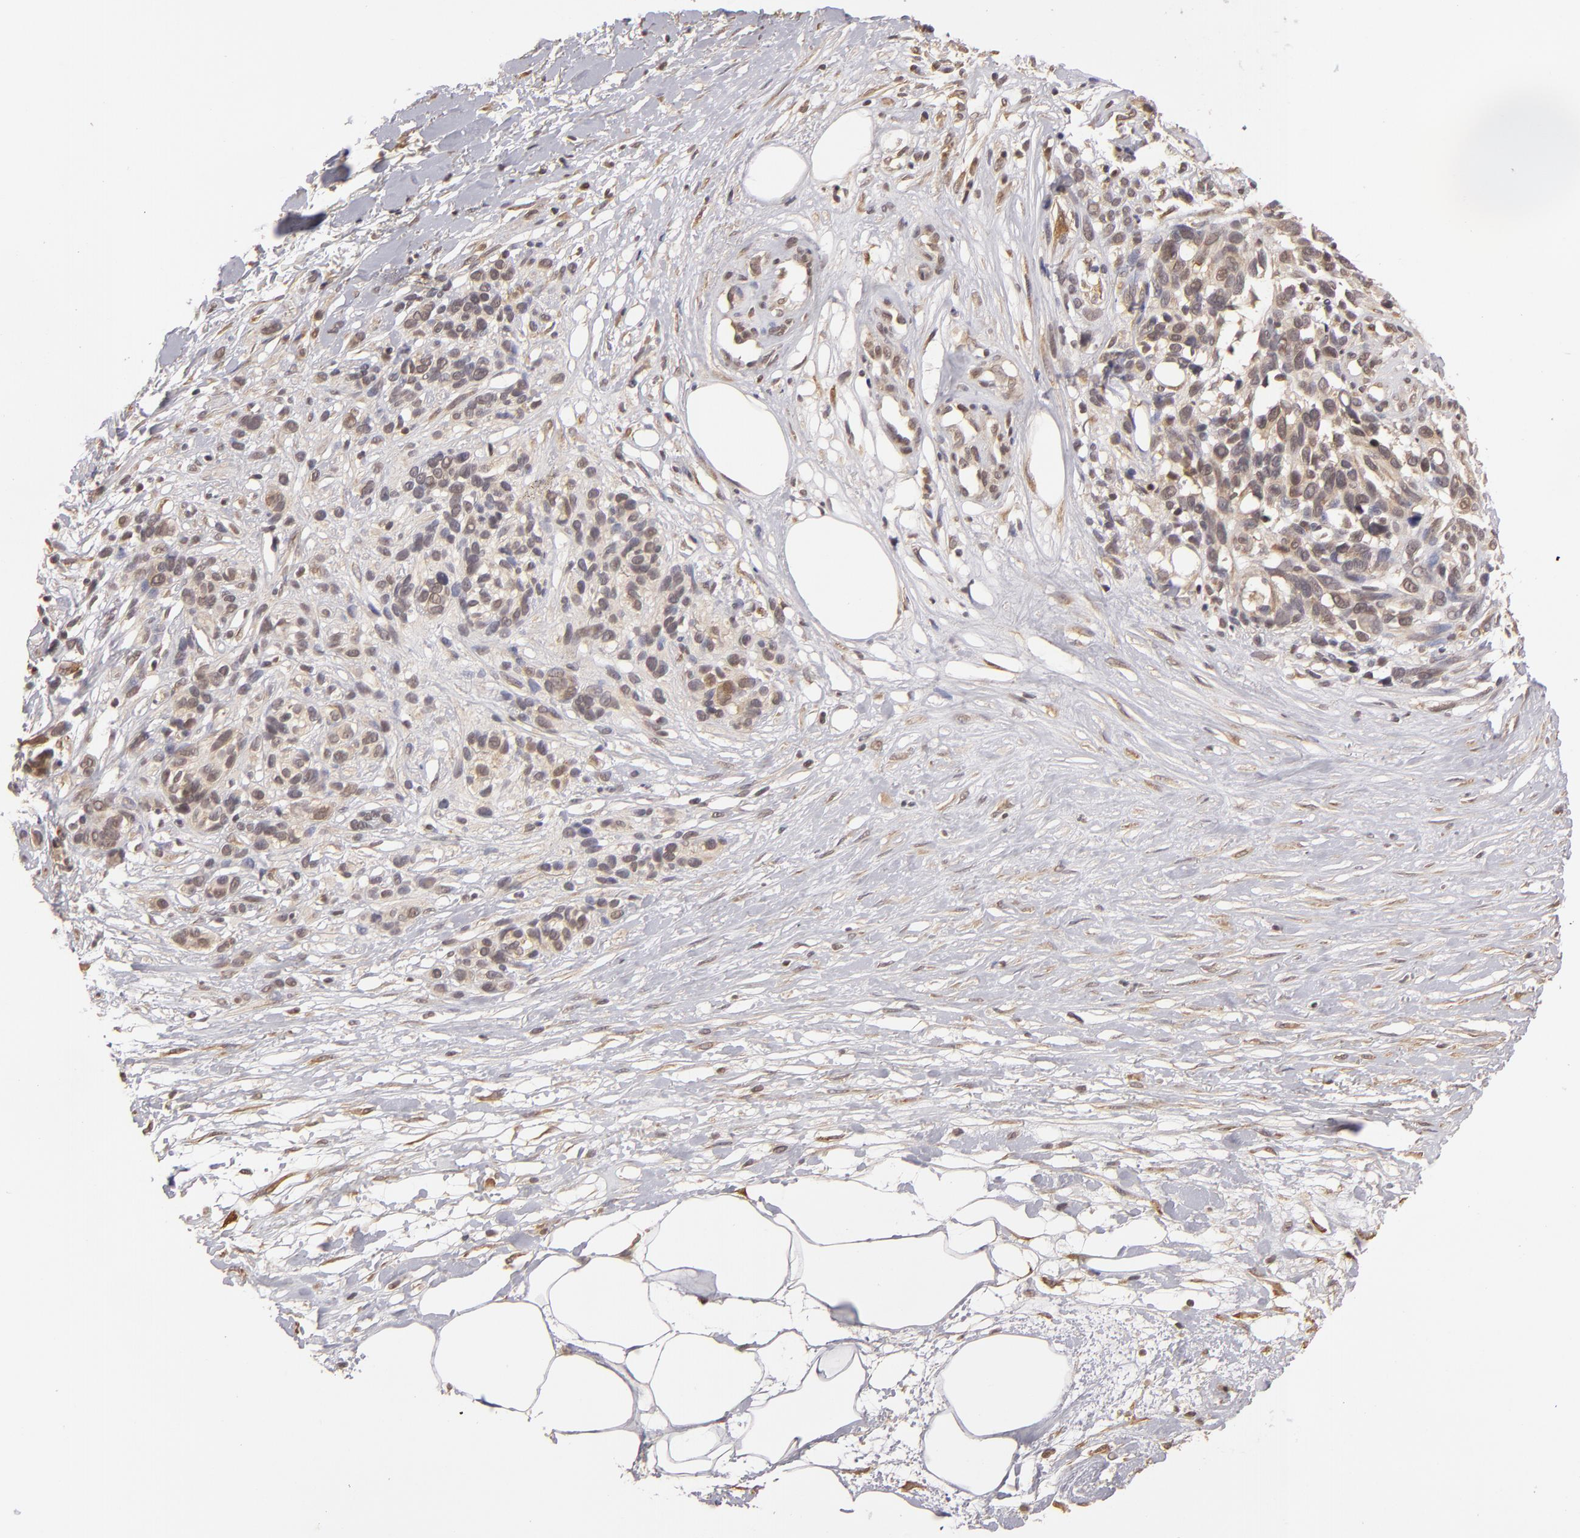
{"staining": {"intensity": "weak", "quantity": "25%-75%", "location": "cytoplasmic/membranous"}, "tissue": "melanoma", "cell_type": "Tumor cells", "image_type": "cancer", "snomed": [{"axis": "morphology", "description": "Malignant melanoma, NOS"}, {"axis": "topography", "description": "Skin"}], "caption": "There is low levels of weak cytoplasmic/membranous staining in tumor cells of melanoma, as demonstrated by immunohistochemical staining (brown color).", "gene": "MAPK3", "patient": {"sex": "female", "age": 85}}